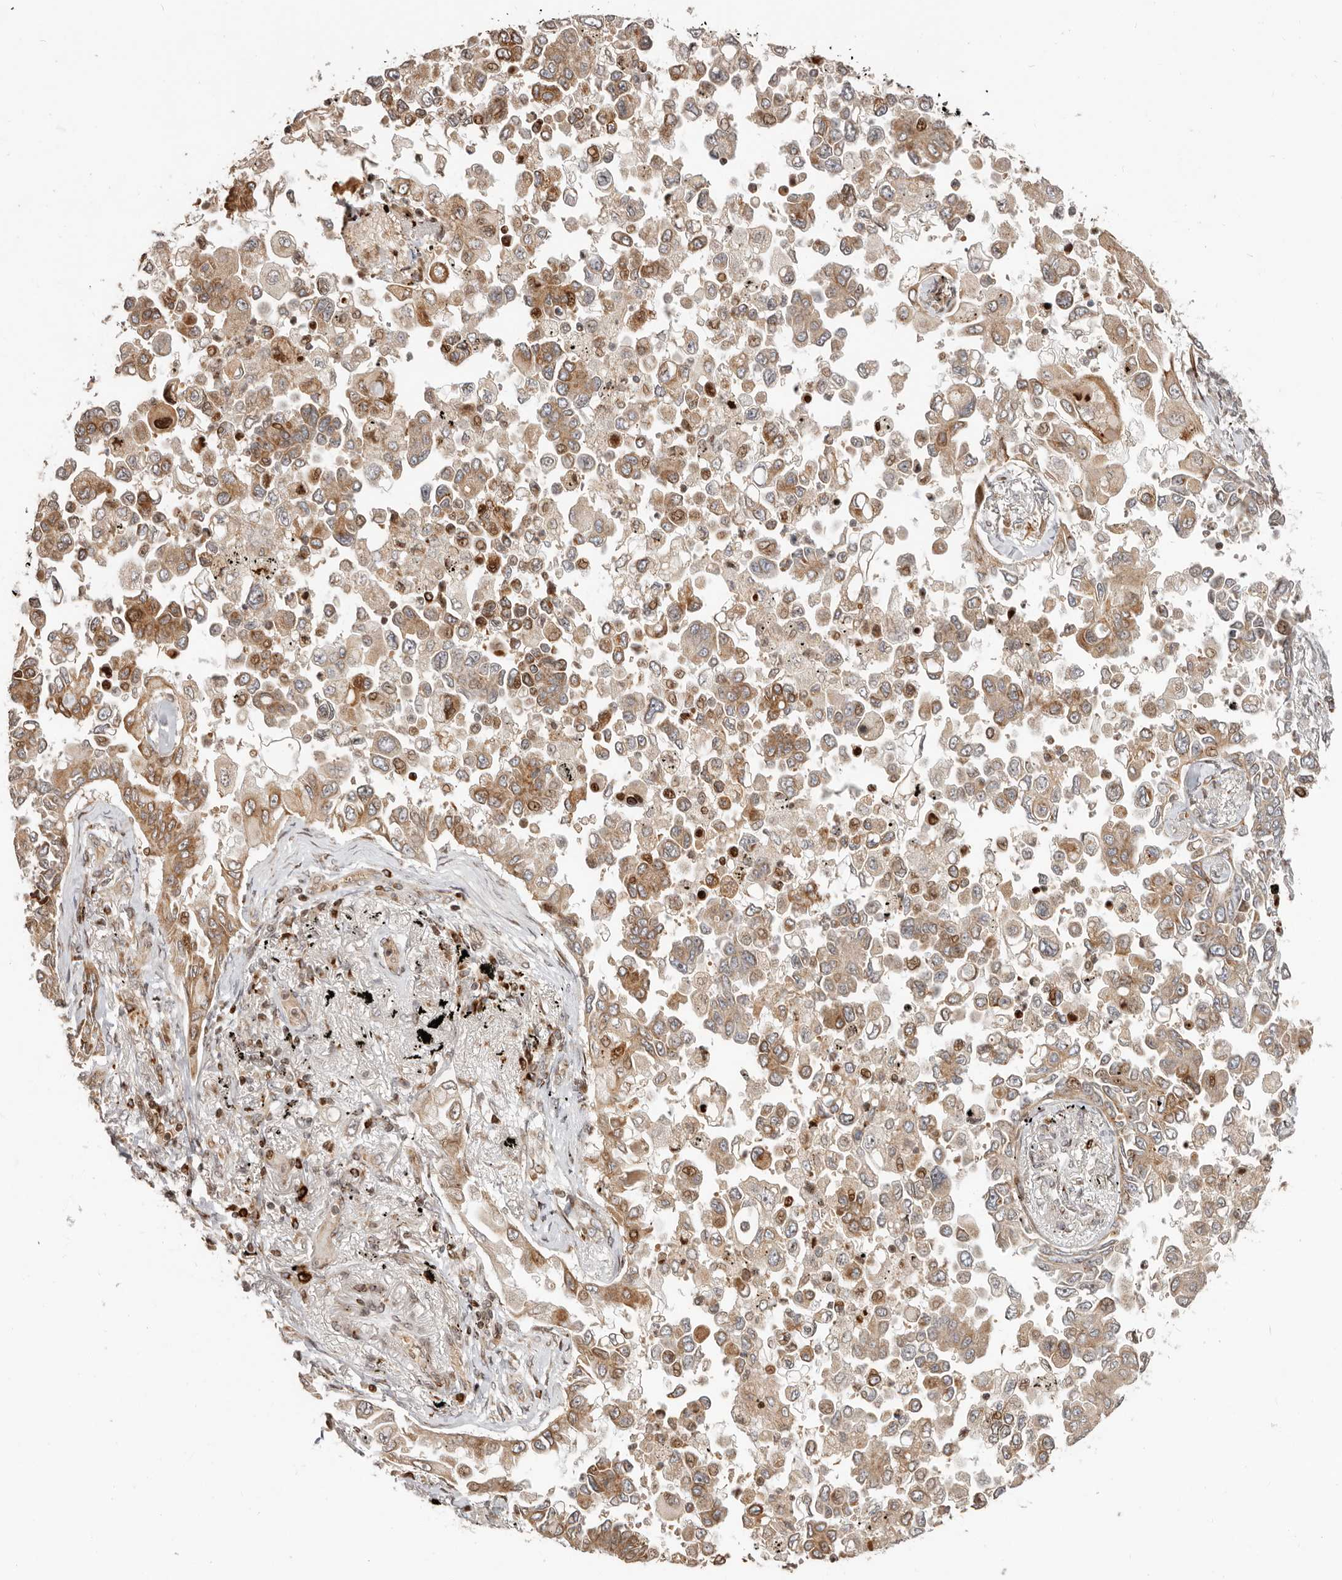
{"staining": {"intensity": "moderate", "quantity": ">75%", "location": "cytoplasmic/membranous"}, "tissue": "lung cancer", "cell_type": "Tumor cells", "image_type": "cancer", "snomed": [{"axis": "morphology", "description": "Adenocarcinoma, NOS"}, {"axis": "topography", "description": "Lung"}], "caption": "DAB (3,3'-diaminobenzidine) immunohistochemical staining of lung adenocarcinoma reveals moderate cytoplasmic/membranous protein positivity in about >75% of tumor cells.", "gene": "TRIM4", "patient": {"sex": "female", "age": 67}}